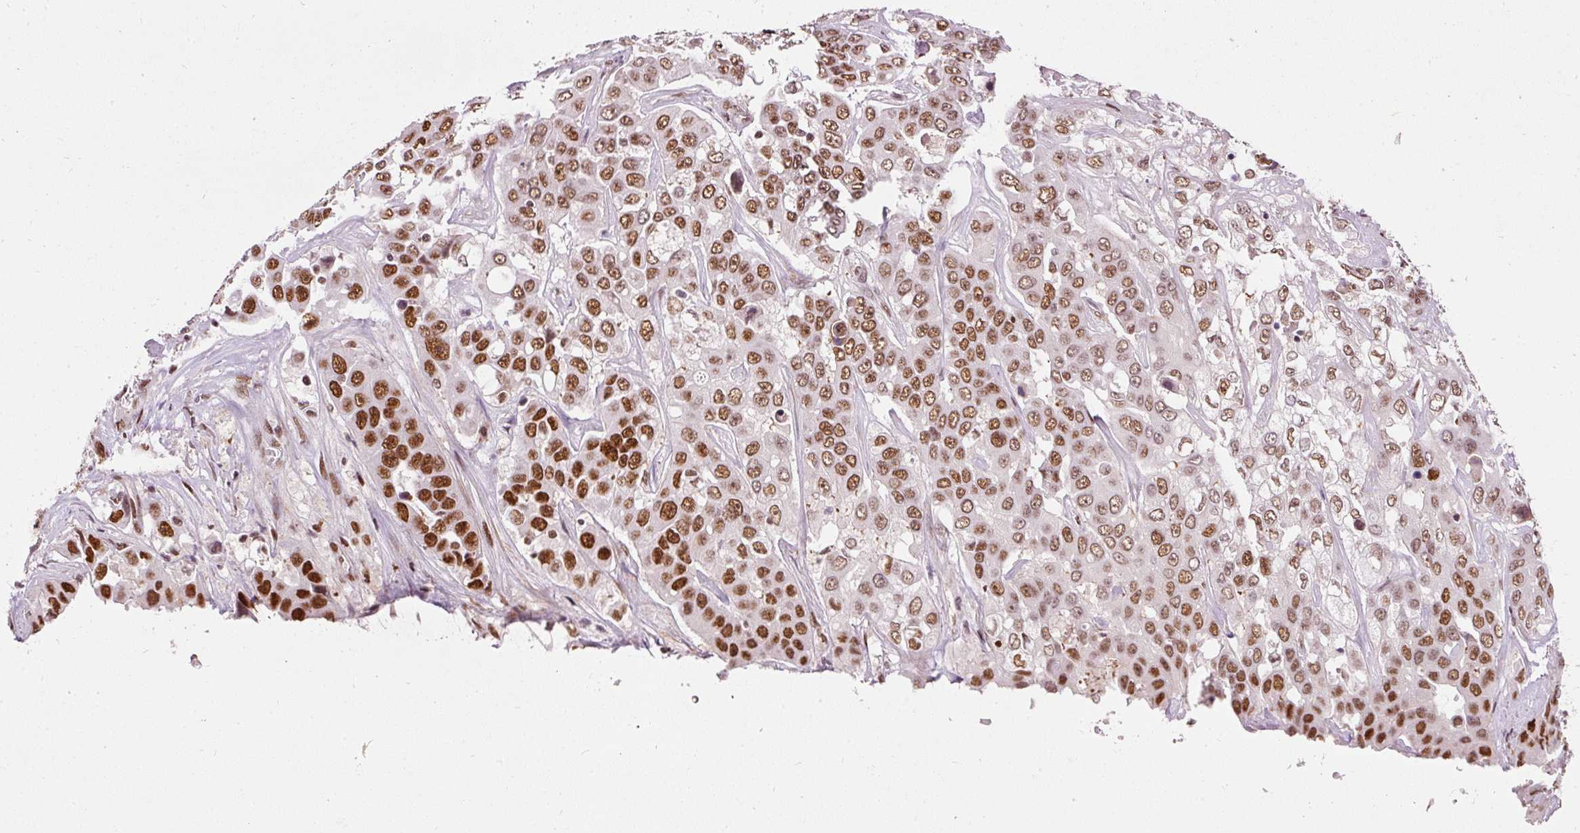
{"staining": {"intensity": "strong", "quantity": ">75%", "location": "nuclear"}, "tissue": "liver cancer", "cell_type": "Tumor cells", "image_type": "cancer", "snomed": [{"axis": "morphology", "description": "Cholangiocarcinoma"}, {"axis": "topography", "description": "Liver"}], "caption": "Liver cancer tissue shows strong nuclear expression in approximately >75% of tumor cells, visualized by immunohistochemistry.", "gene": "HNRNPC", "patient": {"sex": "female", "age": 52}}